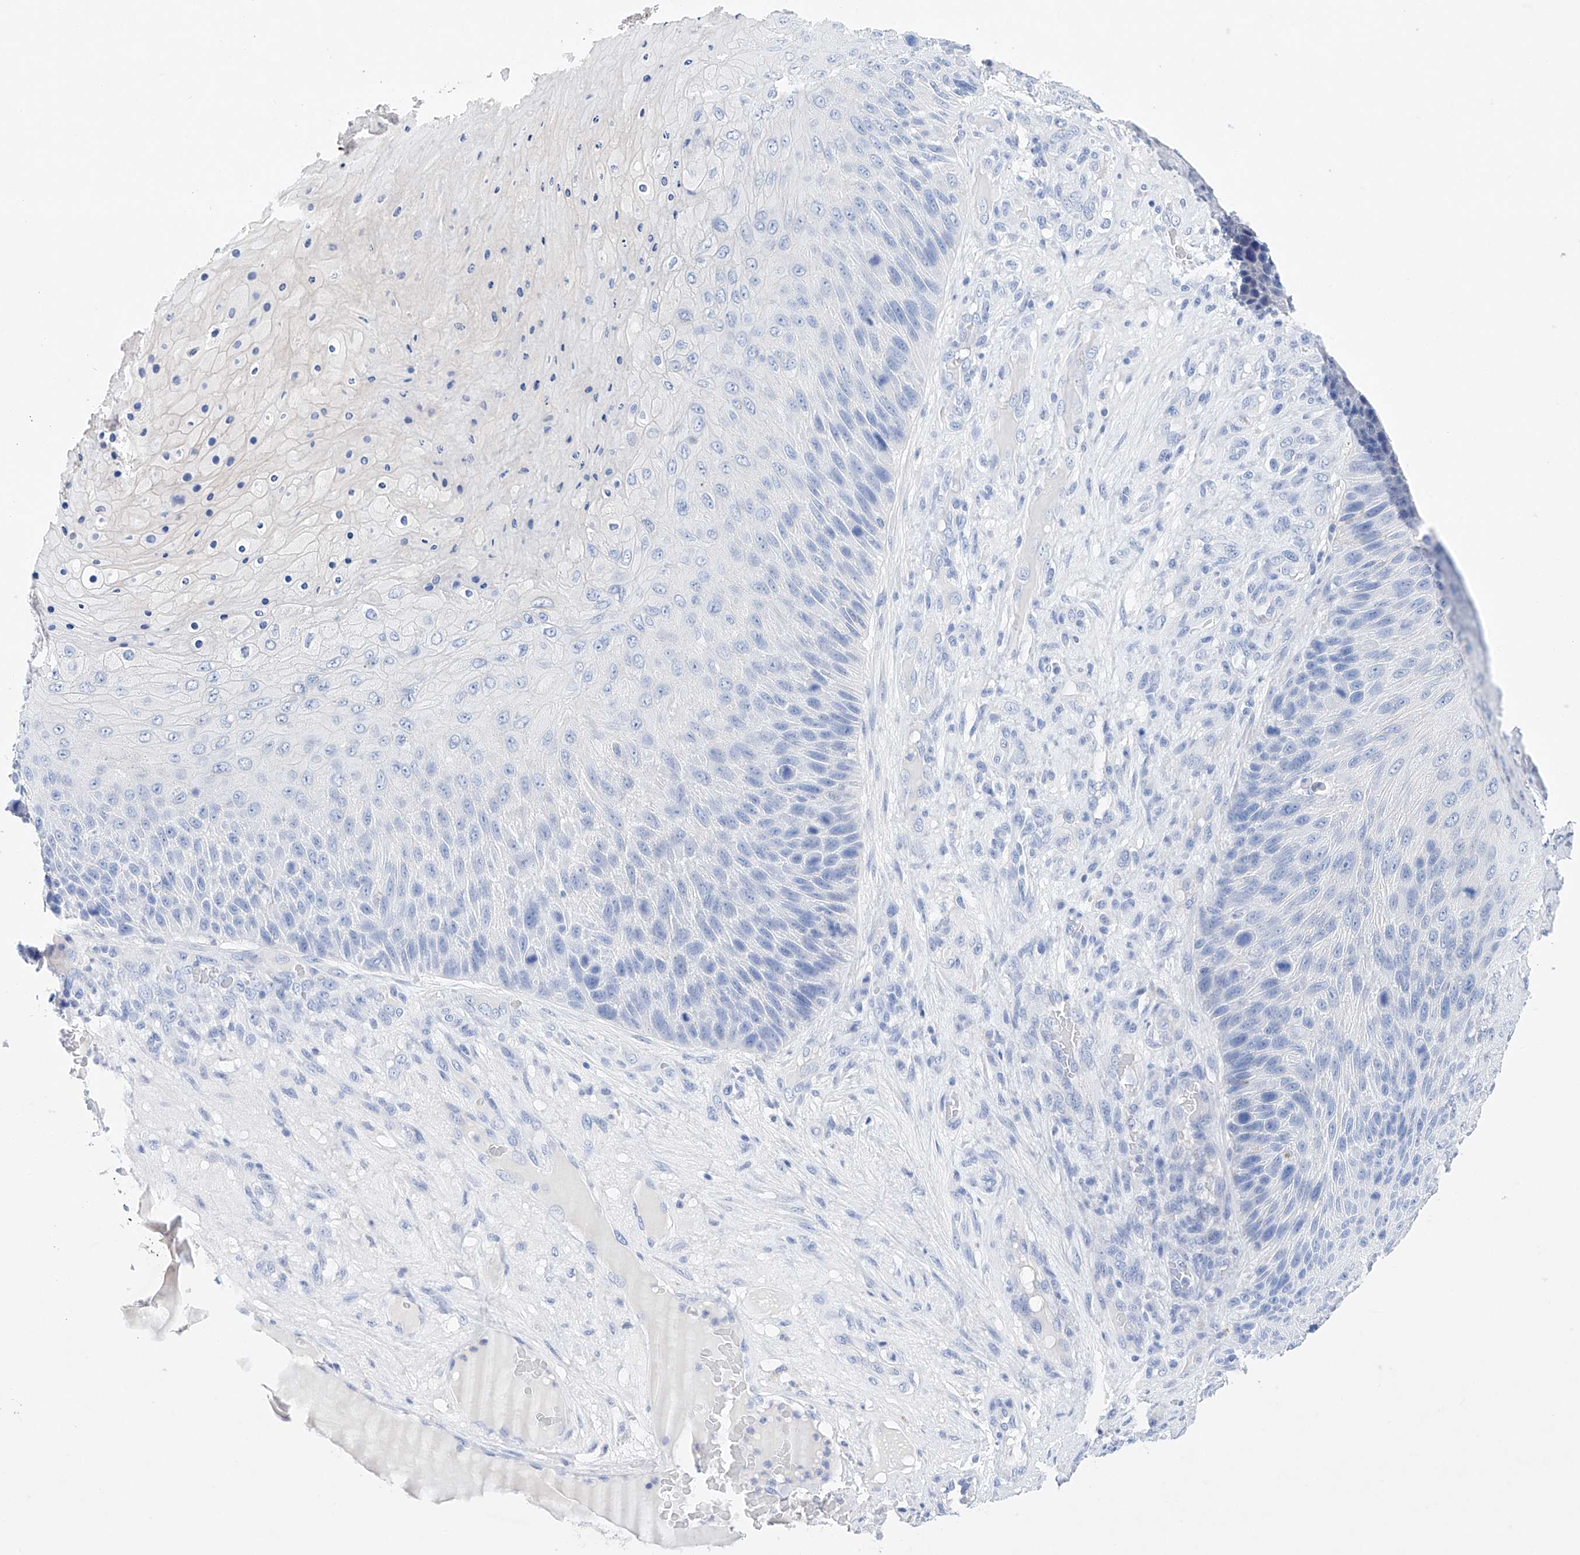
{"staining": {"intensity": "negative", "quantity": "none", "location": "none"}, "tissue": "skin cancer", "cell_type": "Tumor cells", "image_type": "cancer", "snomed": [{"axis": "morphology", "description": "Squamous cell carcinoma, NOS"}, {"axis": "topography", "description": "Skin"}], "caption": "The micrograph demonstrates no significant expression in tumor cells of skin cancer.", "gene": "LURAP1", "patient": {"sex": "female", "age": 88}}